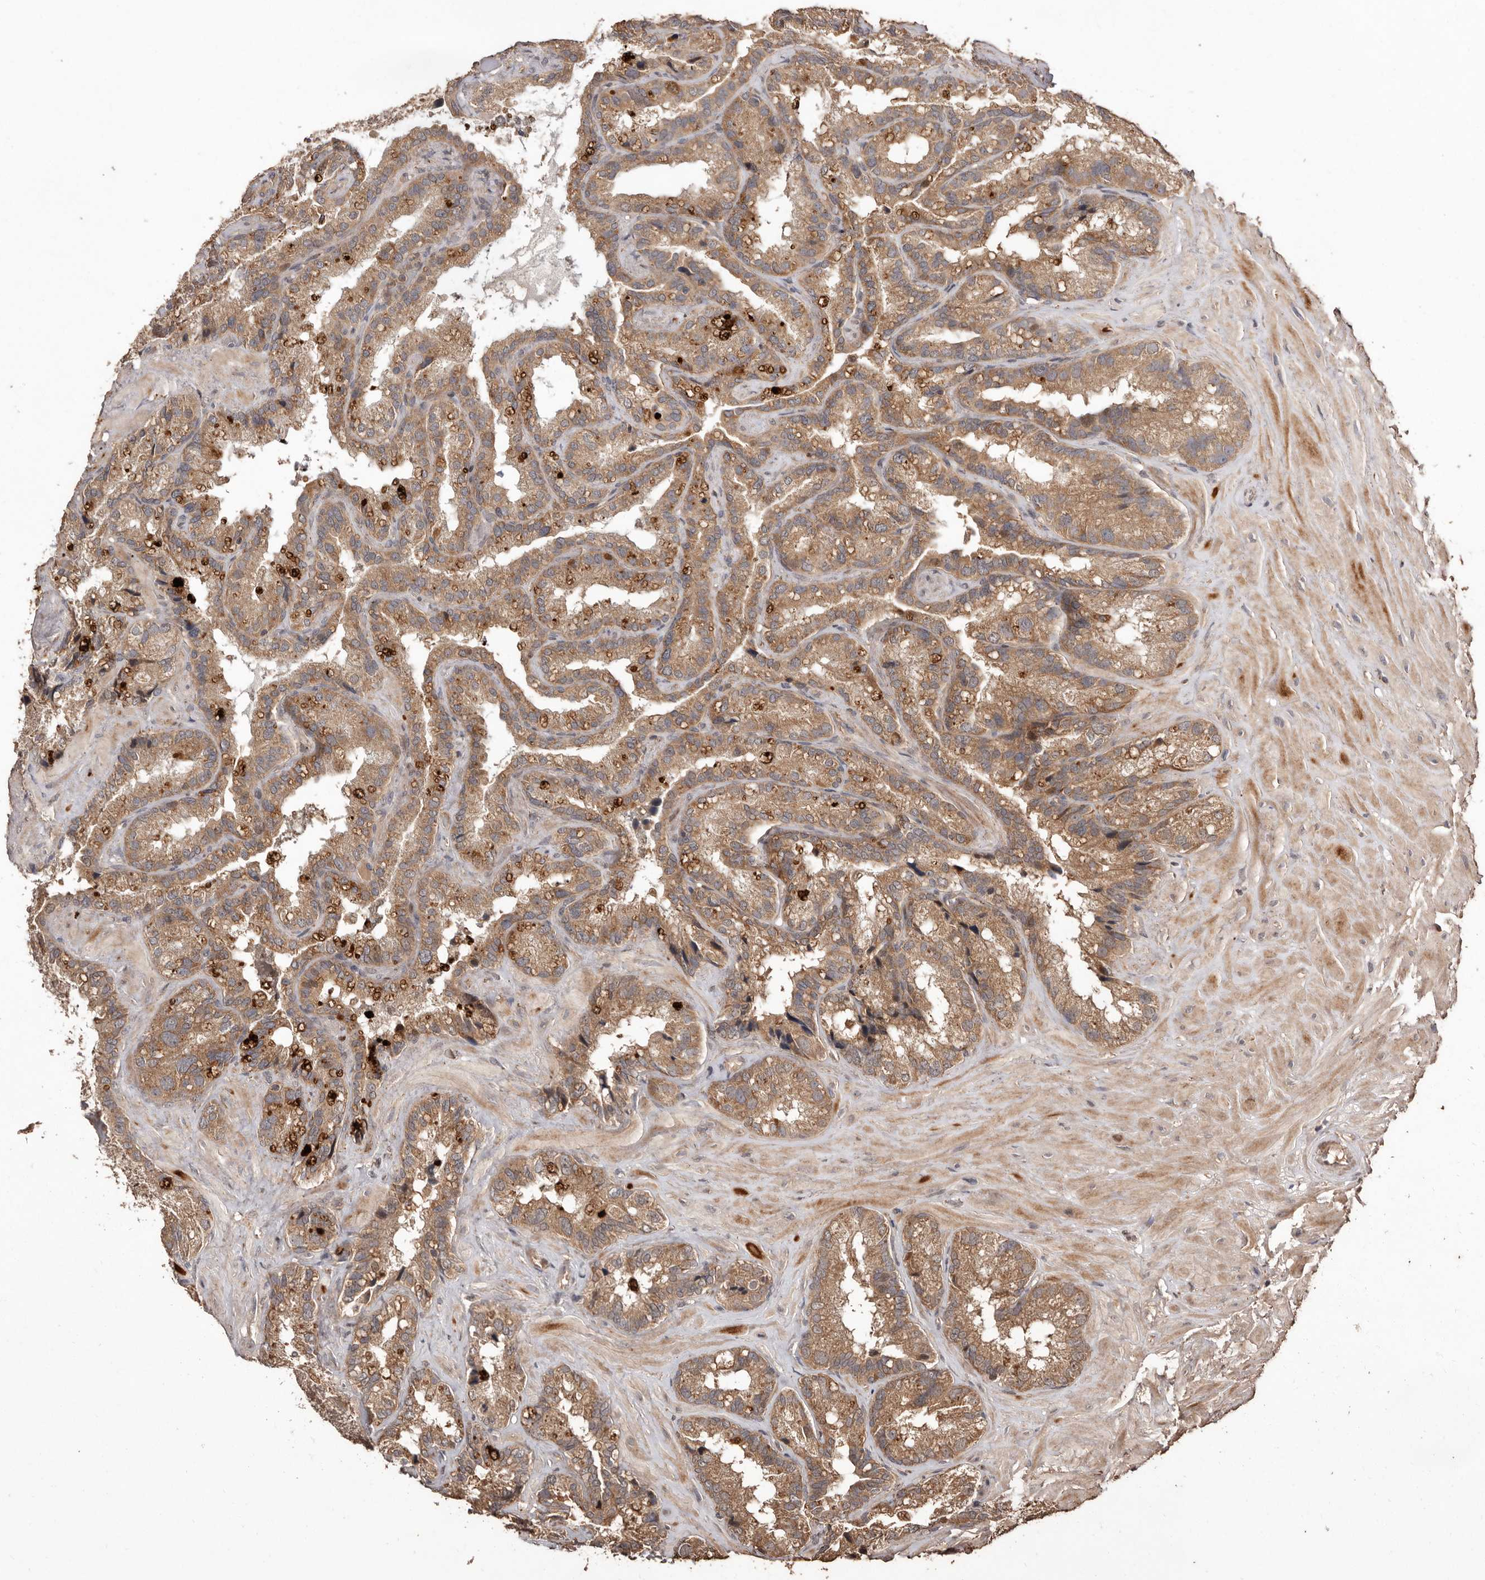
{"staining": {"intensity": "moderate", "quantity": ">75%", "location": "cytoplasmic/membranous"}, "tissue": "seminal vesicle", "cell_type": "Glandular cells", "image_type": "normal", "snomed": [{"axis": "morphology", "description": "Normal tissue, NOS"}, {"axis": "topography", "description": "Prostate"}, {"axis": "topography", "description": "Seminal veicle"}], "caption": "Immunohistochemical staining of benign human seminal vesicle exhibits moderate cytoplasmic/membranous protein staining in about >75% of glandular cells. The staining was performed using DAB (3,3'-diaminobenzidine), with brown indicating positive protein expression. Nuclei are stained blue with hematoxylin.", "gene": "RWDD1", "patient": {"sex": "male", "age": 68}}